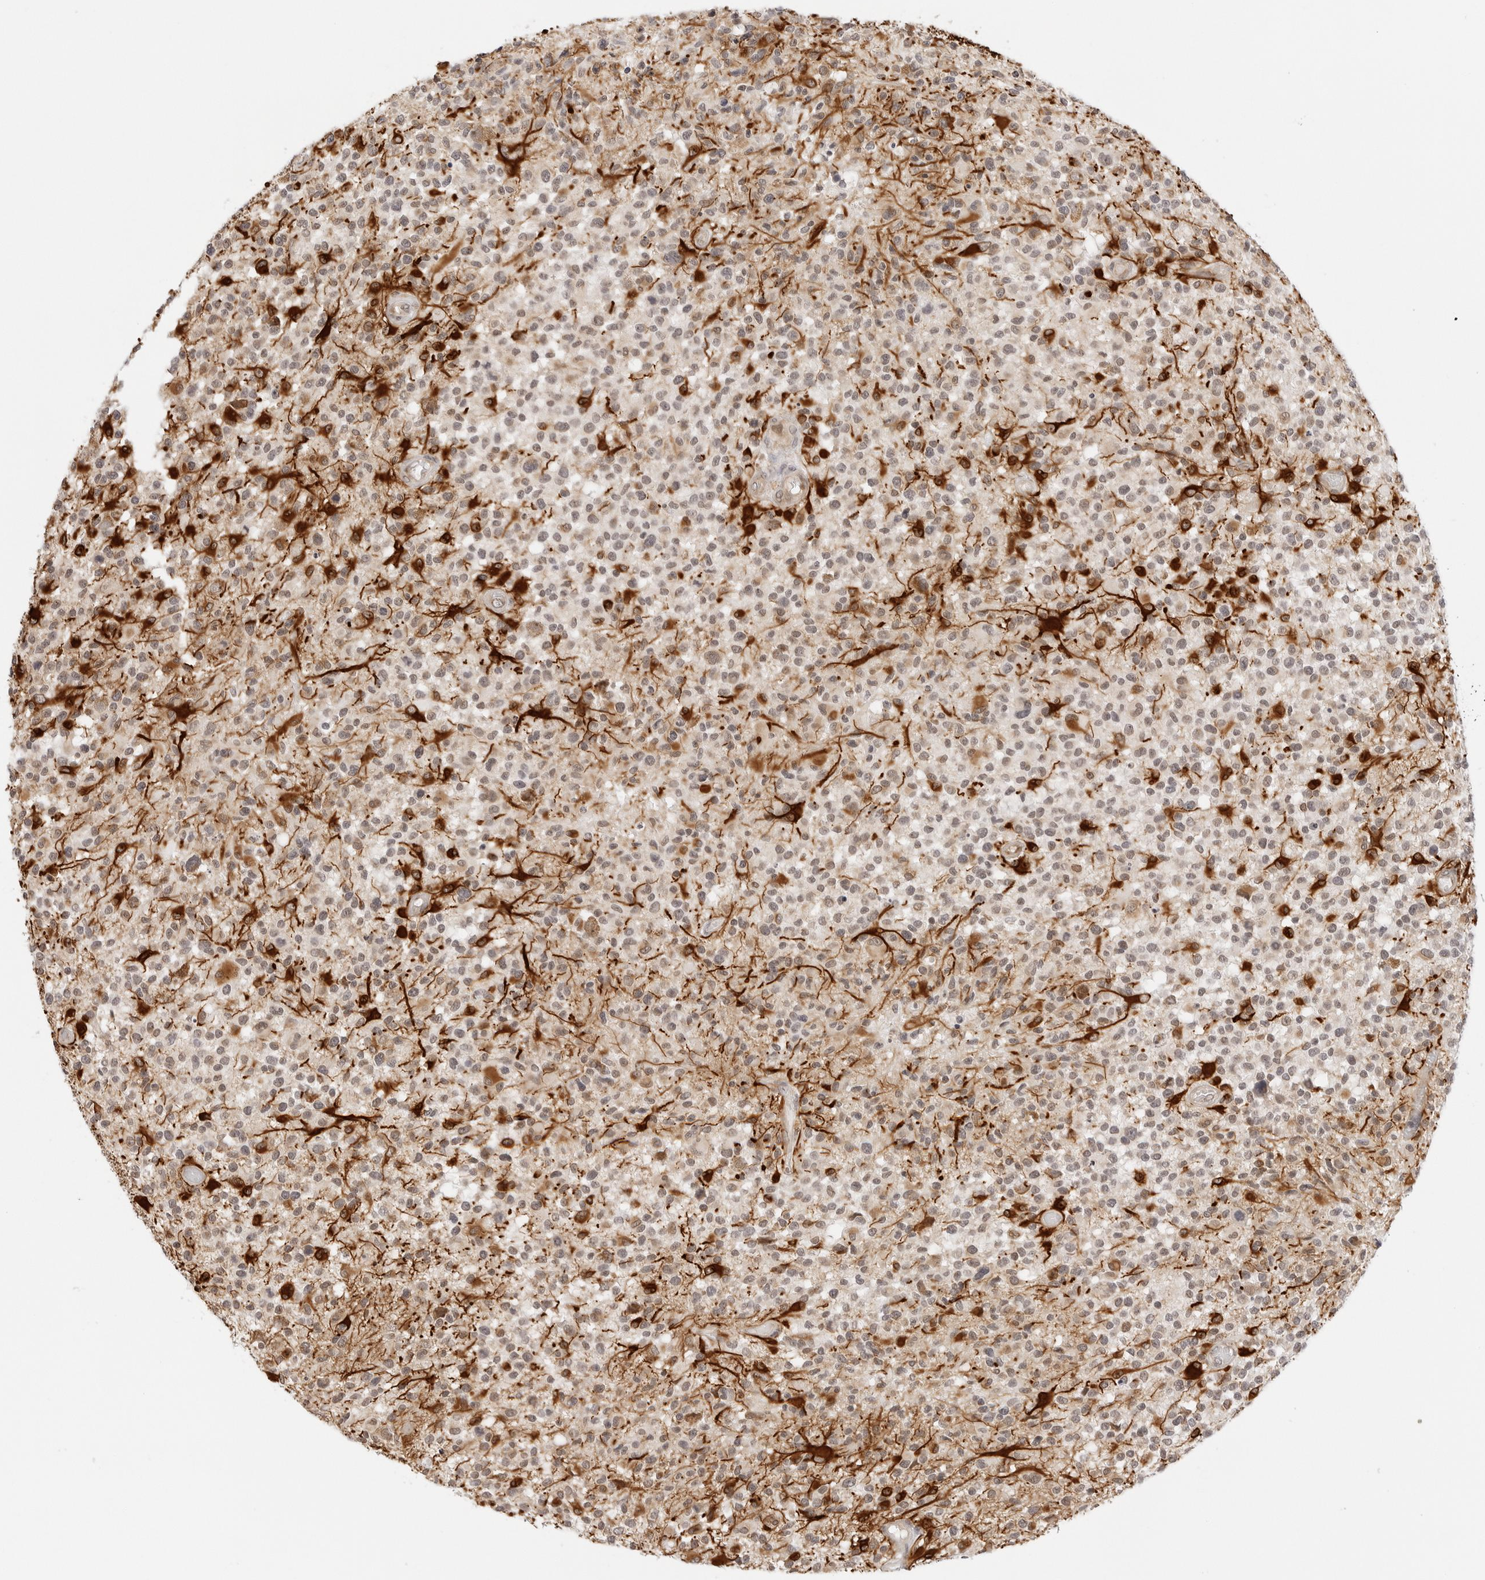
{"staining": {"intensity": "weak", "quantity": "25%-75%", "location": "cytoplasmic/membranous"}, "tissue": "glioma", "cell_type": "Tumor cells", "image_type": "cancer", "snomed": [{"axis": "morphology", "description": "Glioma, malignant, High grade"}, {"axis": "morphology", "description": "Glioblastoma, NOS"}, {"axis": "topography", "description": "Brain"}], "caption": "Protein expression analysis of glioma exhibits weak cytoplasmic/membranous expression in approximately 25%-75% of tumor cells. (brown staining indicates protein expression, while blue staining denotes nuclei).", "gene": "GORAB", "patient": {"sex": "male", "age": 60}}